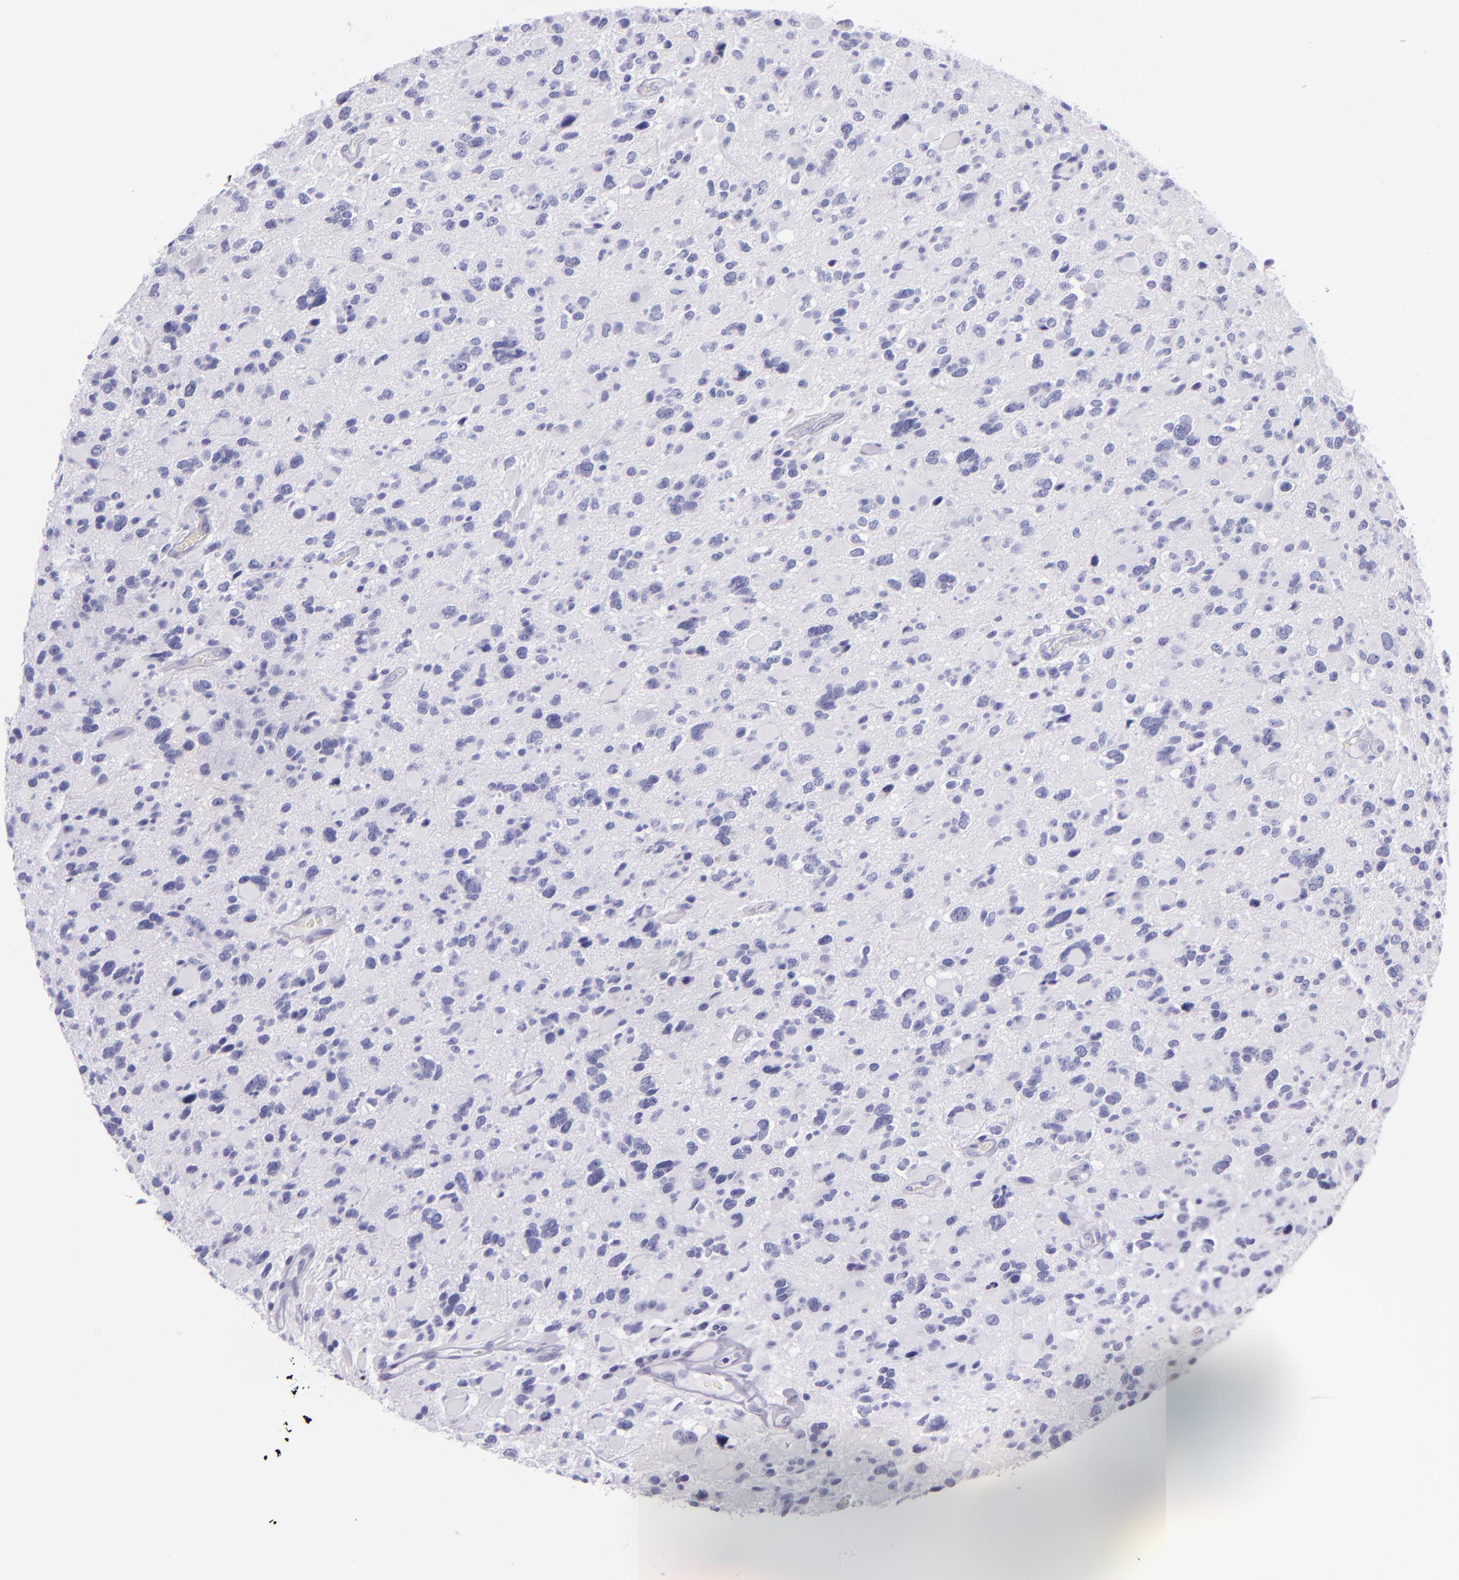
{"staining": {"intensity": "negative", "quantity": "none", "location": "none"}, "tissue": "glioma", "cell_type": "Tumor cells", "image_type": "cancer", "snomed": [{"axis": "morphology", "description": "Glioma, malignant, High grade"}, {"axis": "topography", "description": "Brain"}], "caption": "Immunohistochemistry (IHC) of human glioma reveals no positivity in tumor cells. (DAB immunohistochemistry visualized using brightfield microscopy, high magnification).", "gene": "CEACAM1", "patient": {"sex": "female", "age": 37}}